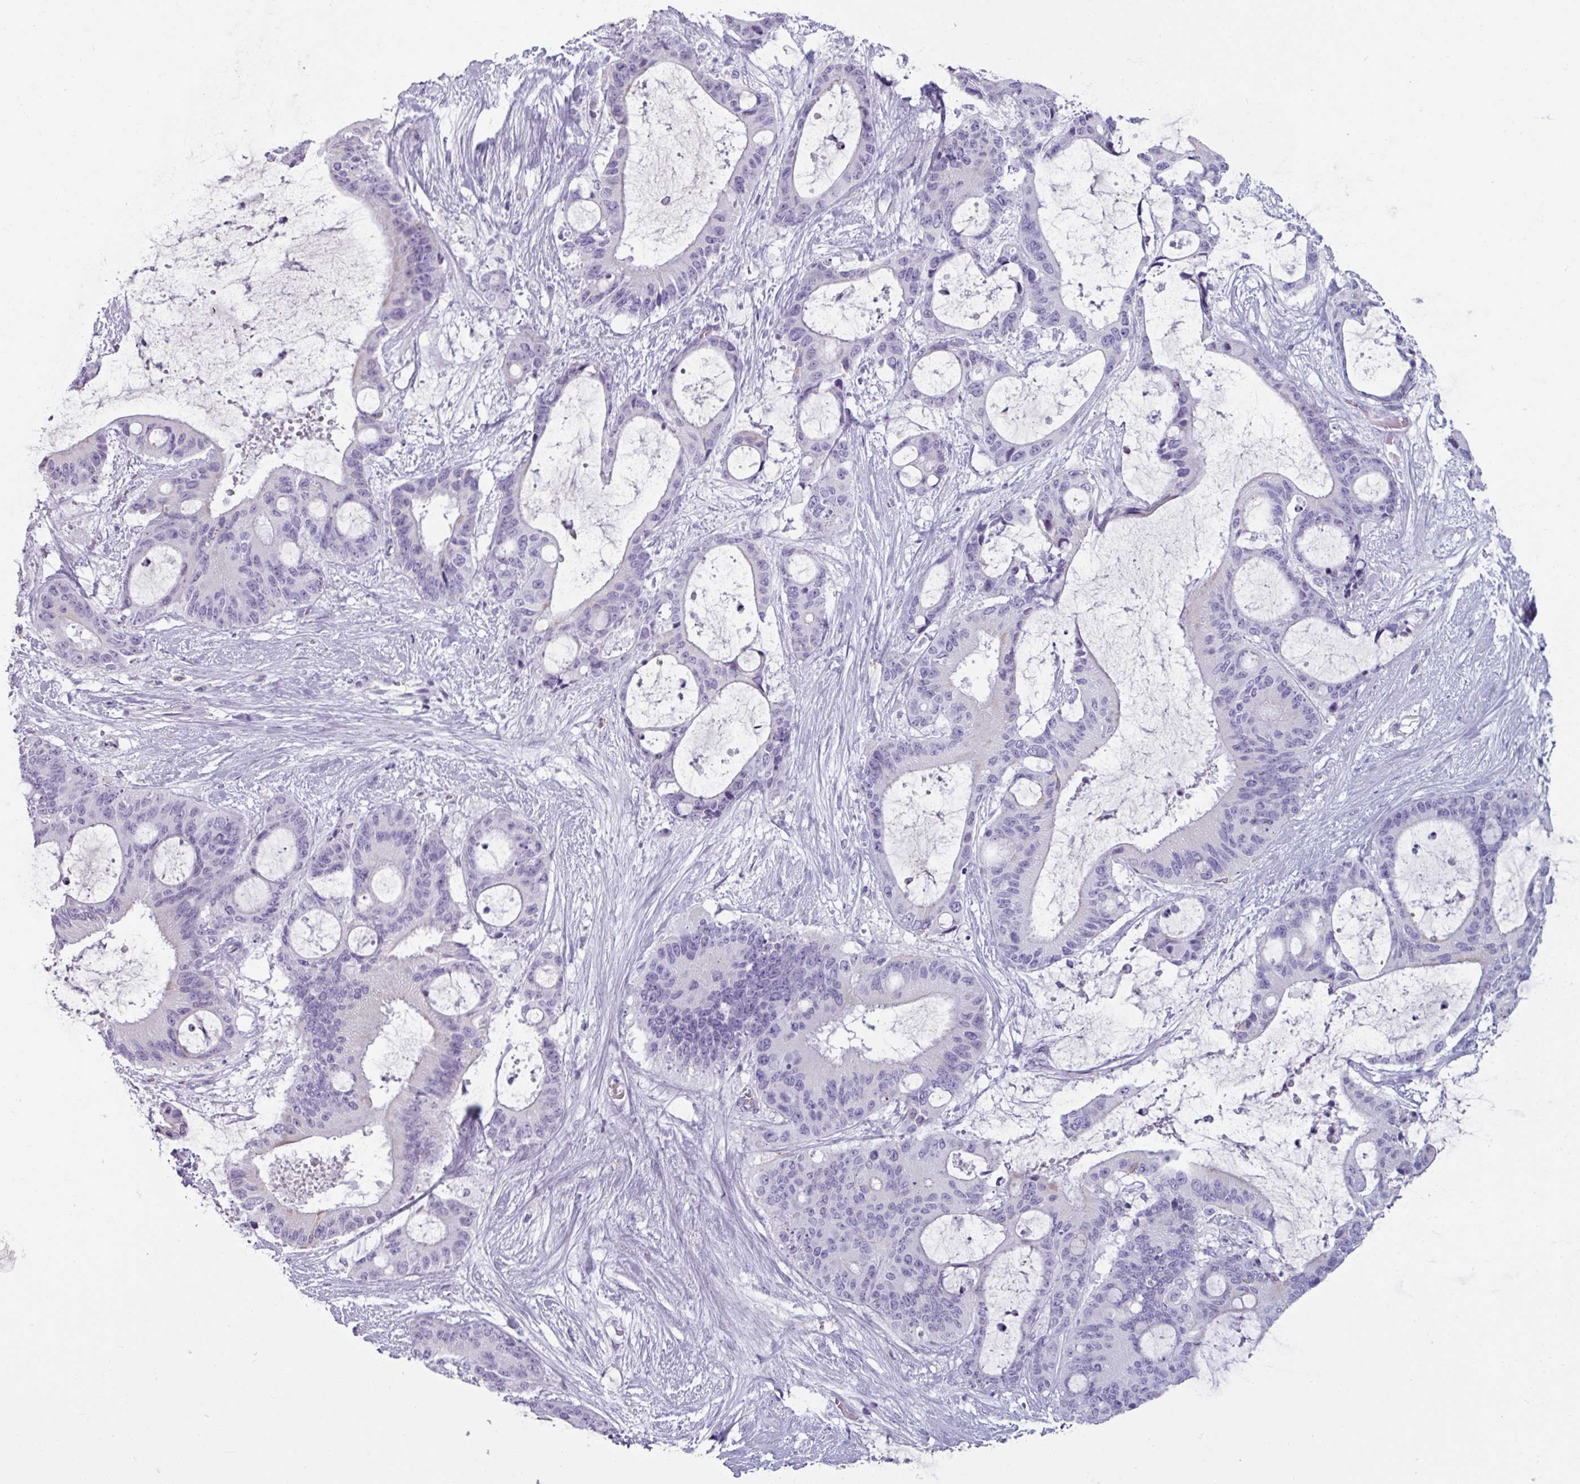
{"staining": {"intensity": "negative", "quantity": "none", "location": "none"}, "tissue": "liver cancer", "cell_type": "Tumor cells", "image_type": "cancer", "snomed": [{"axis": "morphology", "description": "Normal tissue, NOS"}, {"axis": "morphology", "description": "Cholangiocarcinoma"}, {"axis": "topography", "description": "Liver"}, {"axis": "topography", "description": "Peripheral nerve tissue"}], "caption": "Immunohistochemical staining of human cholangiocarcinoma (liver) shows no significant staining in tumor cells.", "gene": "SPESP1", "patient": {"sex": "female", "age": 73}}